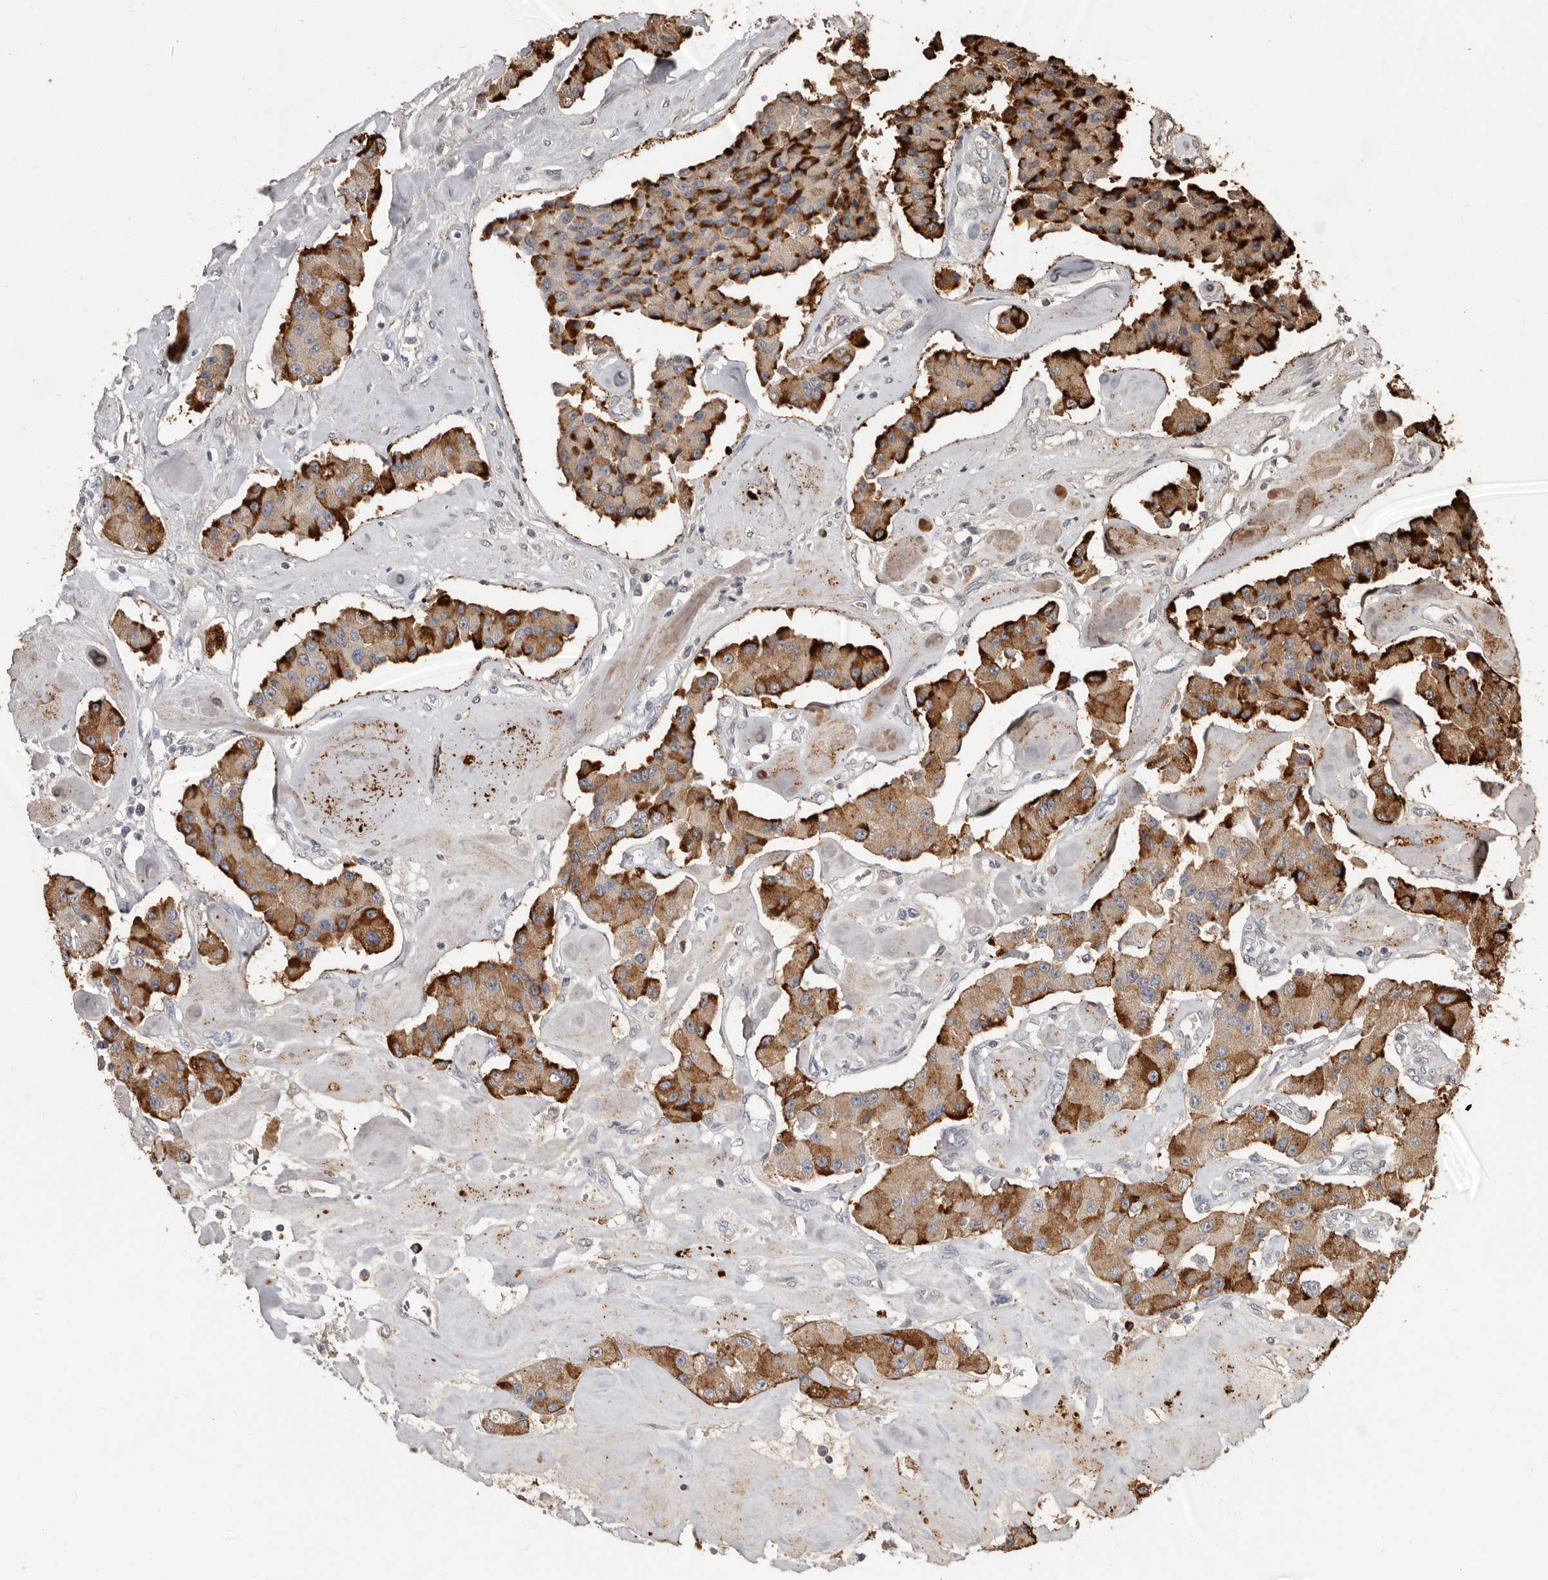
{"staining": {"intensity": "strong", "quantity": "25%-75%", "location": "cytoplasmic/membranous"}, "tissue": "carcinoid", "cell_type": "Tumor cells", "image_type": "cancer", "snomed": [{"axis": "morphology", "description": "Carcinoid, malignant, NOS"}, {"axis": "topography", "description": "Pancreas"}], "caption": "Carcinoid (malignant) stained with a brown dye shows strong cytoplasmic/membranous positive expression in about 25%-75% of tumor cells.", "gene": "LRGUK", "patient": {"sex": "male", "age": 41}}